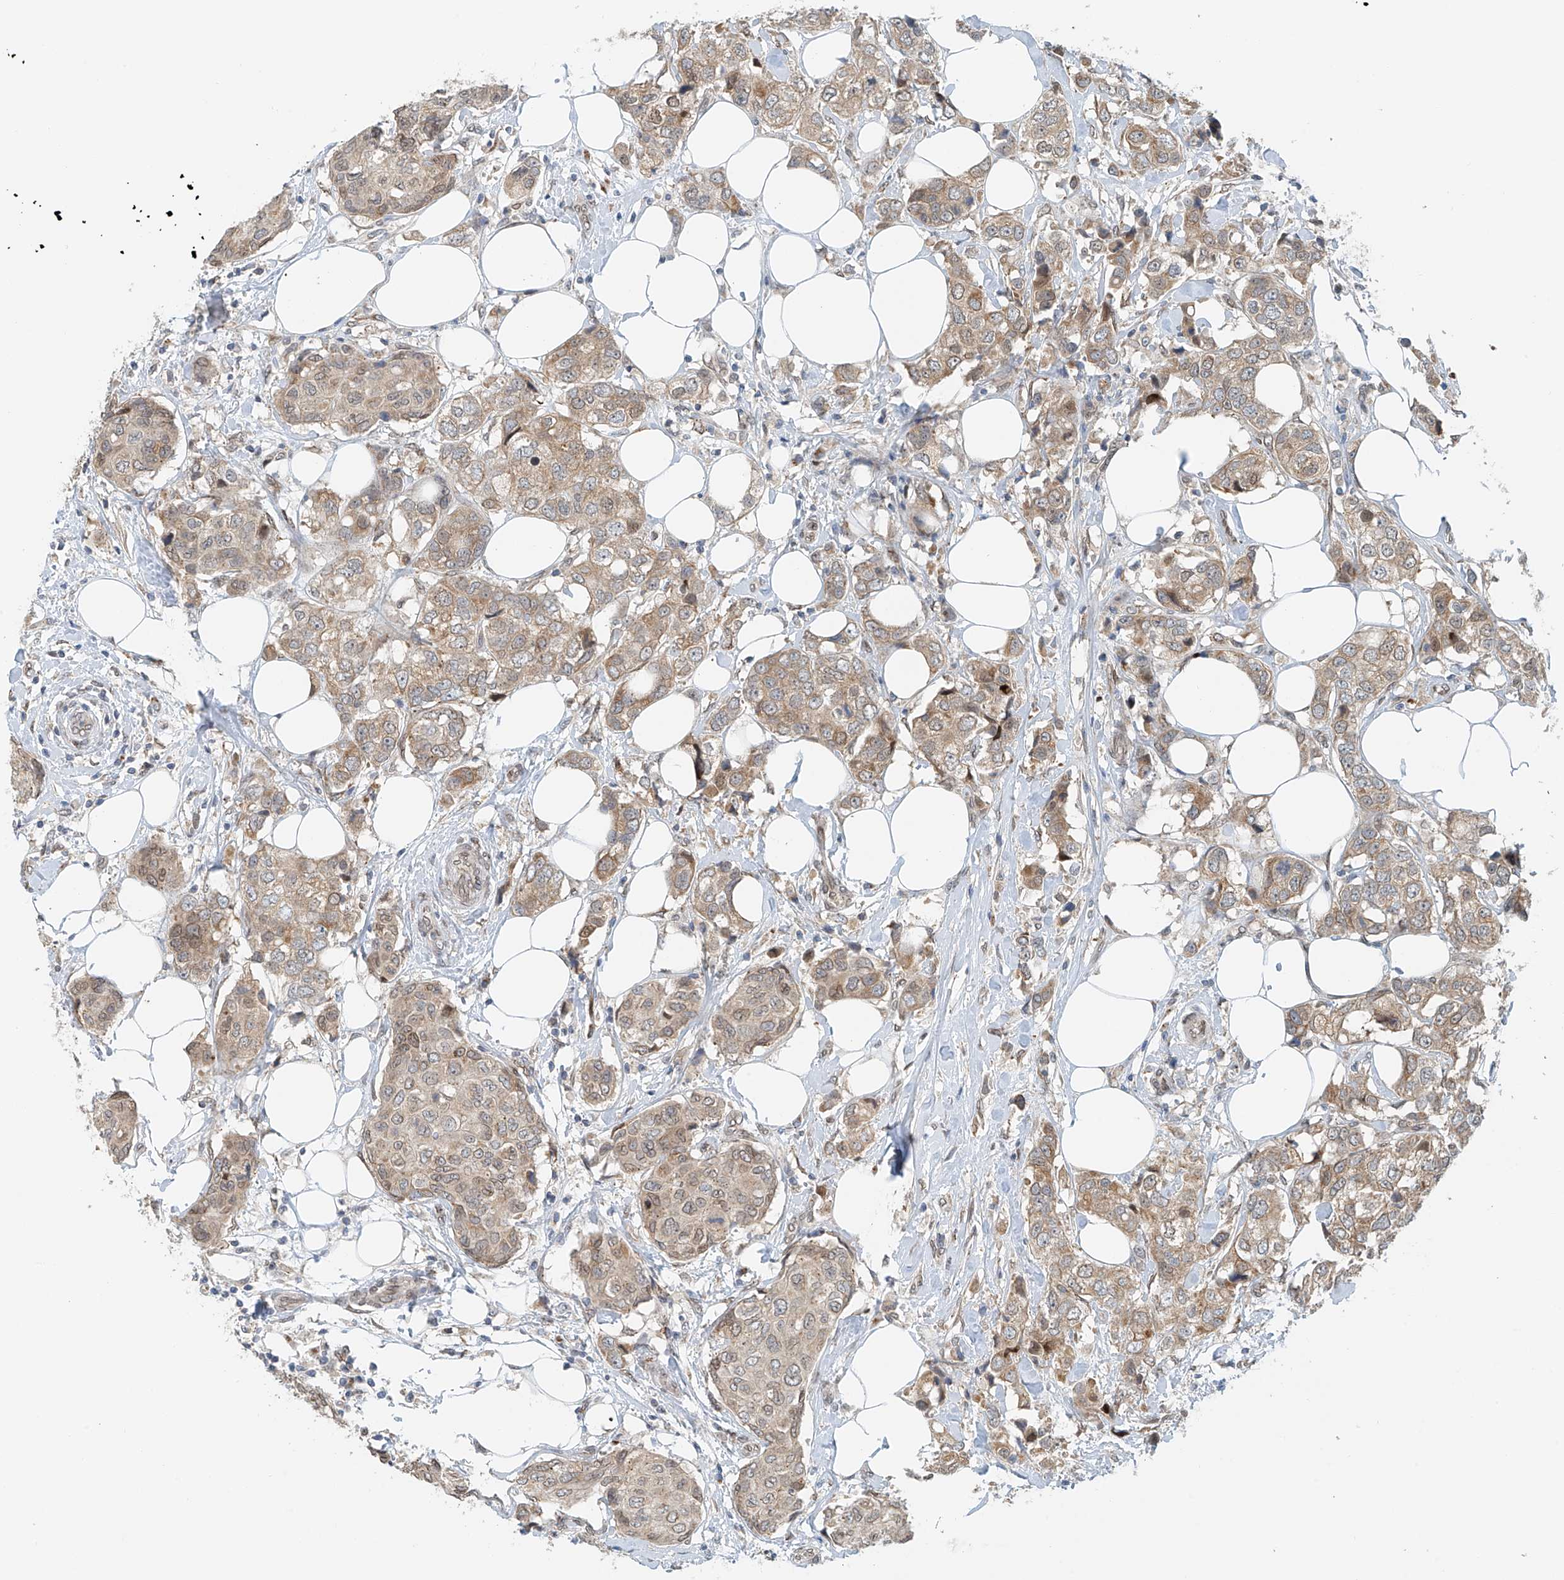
{"staining": {"intensity": "weak", "quantity": "25%-75%", "location": "cytoplasmic/membranous"}, "tissue": "breast cancer", "cell_type": "Tumor cells", "image_type": "cancer", "snomed": [{"axis": "morphology", "description": "Duct carcinoma"}, {"axis": "topography", "description": "Breast"}], "caption": "Immunohistochemical staining of human breast intraductal carcinoma exhibits weak cytoplasmic/membranous protein expression in about 25%-75% of tumor cells.", "gene": "STARD9", "patient": {"sex": "female", "age": 80}}